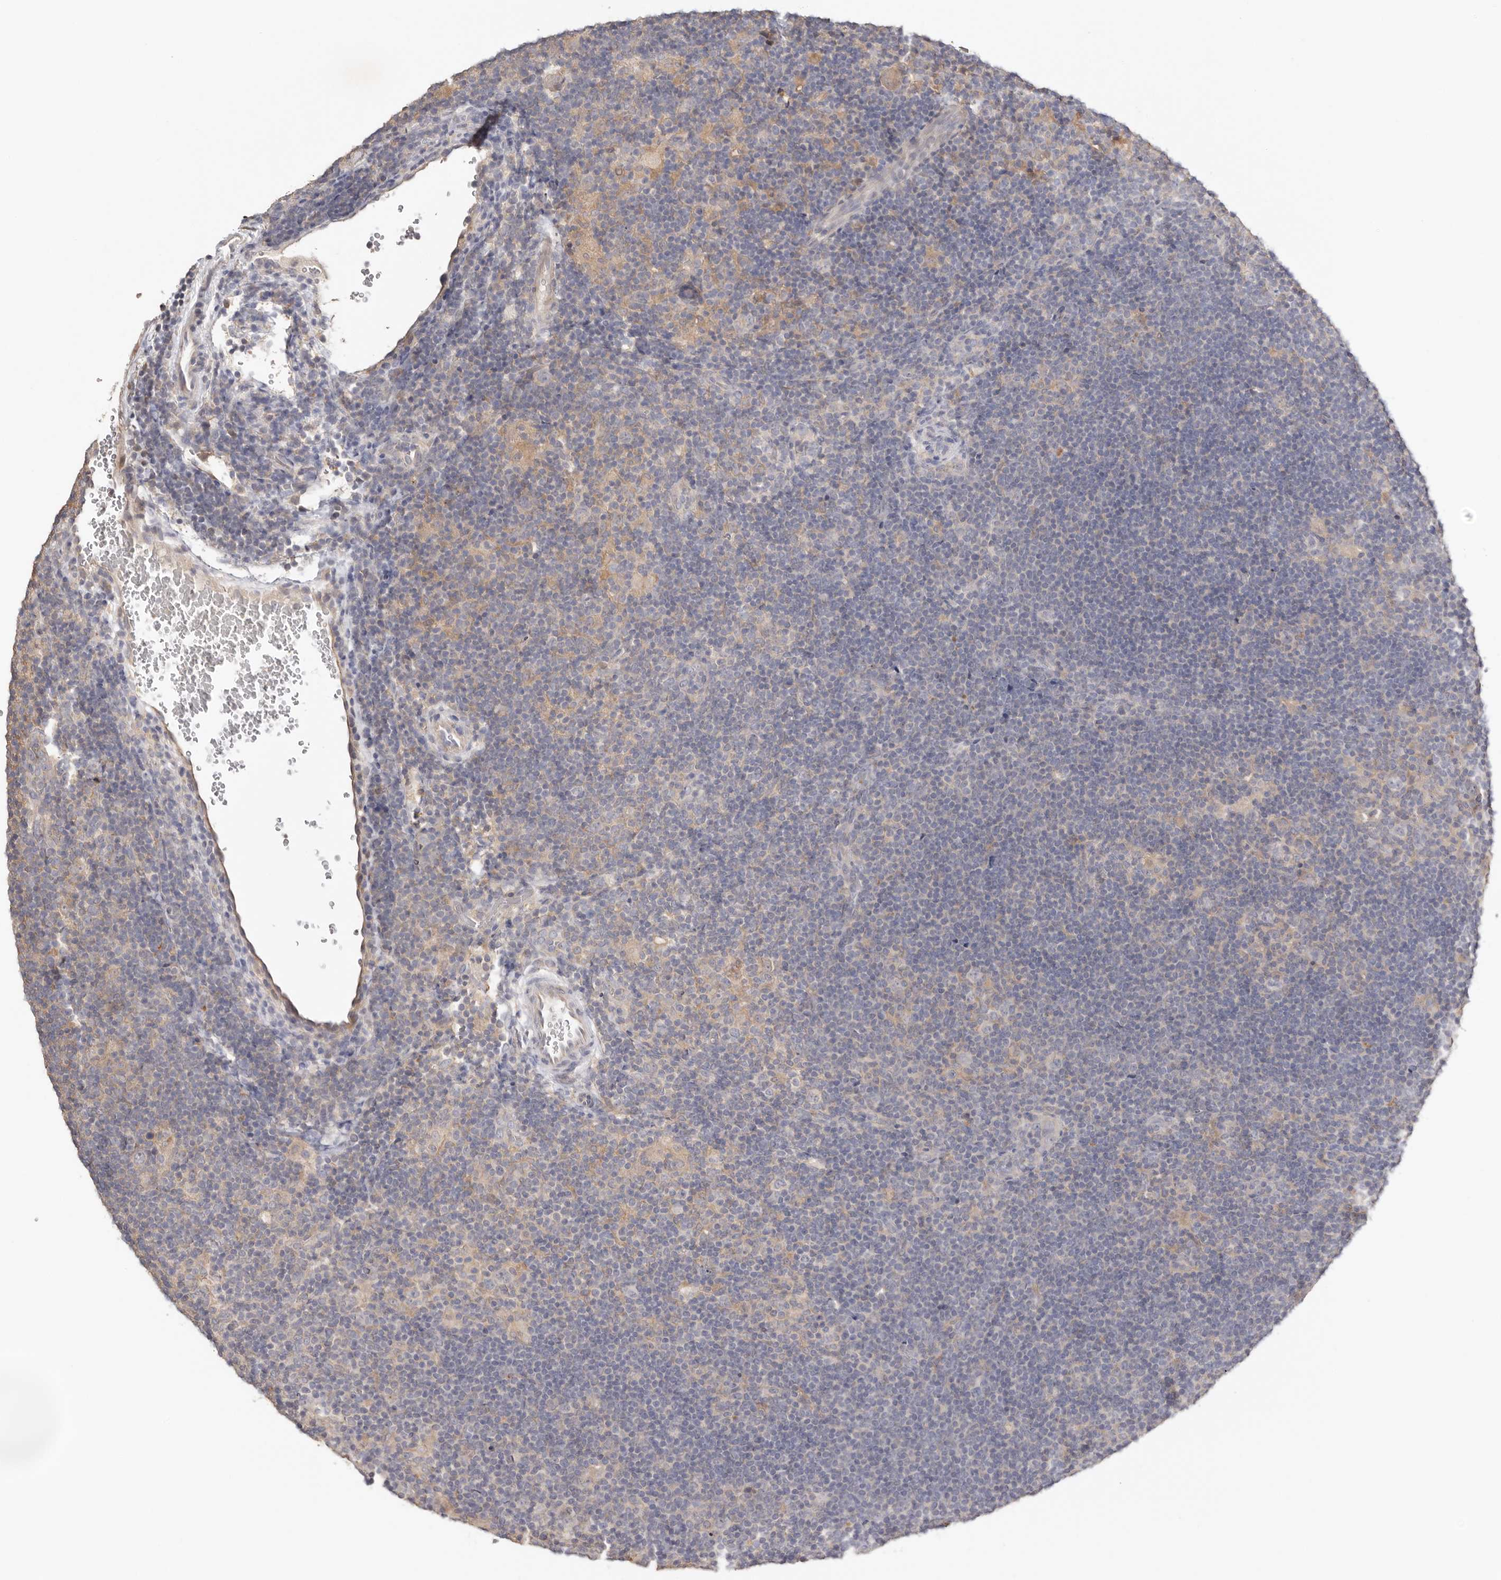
{"staining": {"intensity": "weak", "quantity": "<25%", "location": "cytoplasmic/membranous"}, "tissue": "lymphoma", "cell_type": "Tumor cells", "image_type": "cancer", "snomed": [{"axis": "morphology", "description": "Hodgkin's disease, NOS"}, {"axis": "topography", "description": "Lymph node"}], "caption": "Tumor cells are negative for protein expression in human lymphoma.", "gene": "S100A14", "patient": {"sex": "female", "age": 57}}